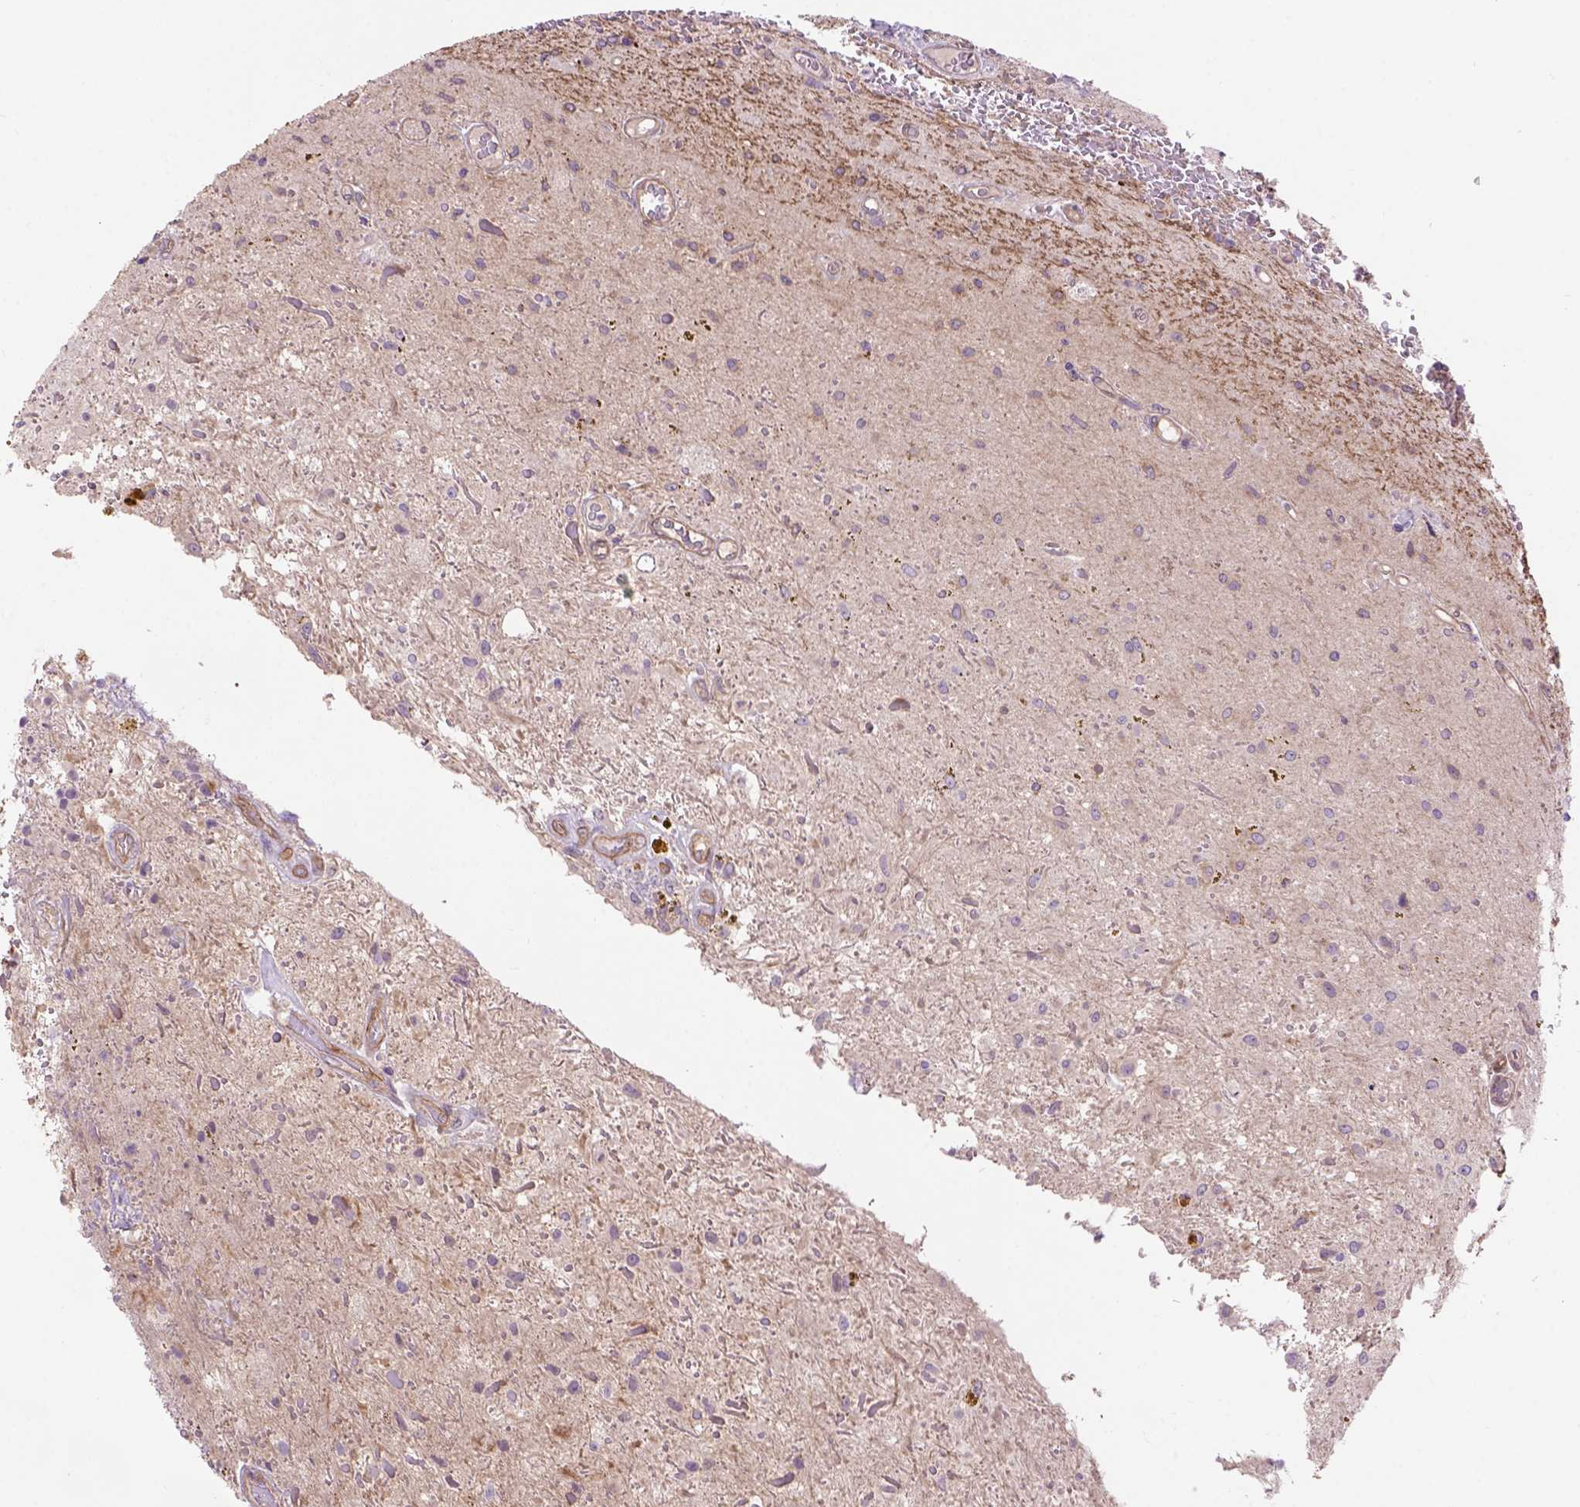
{"staining": {"intensity": "negative", "quantity": "none", "location": "none"}, "tissue": "glioma", "cell_type": "Tumor cells", "image_type": "cancer", "snomed": [{"axis": "morphology", "description": "Glioma, malignant, Low grade"}, {"axis": "topography", "description": "Cerebellum"}], "caption": "Glioma stained for a protein using immunohistochemistry (IHC) demonstrates no staining tumor cells.", "gene": "CASKIN2", "patient": {"sex": "female", "age": 14}}